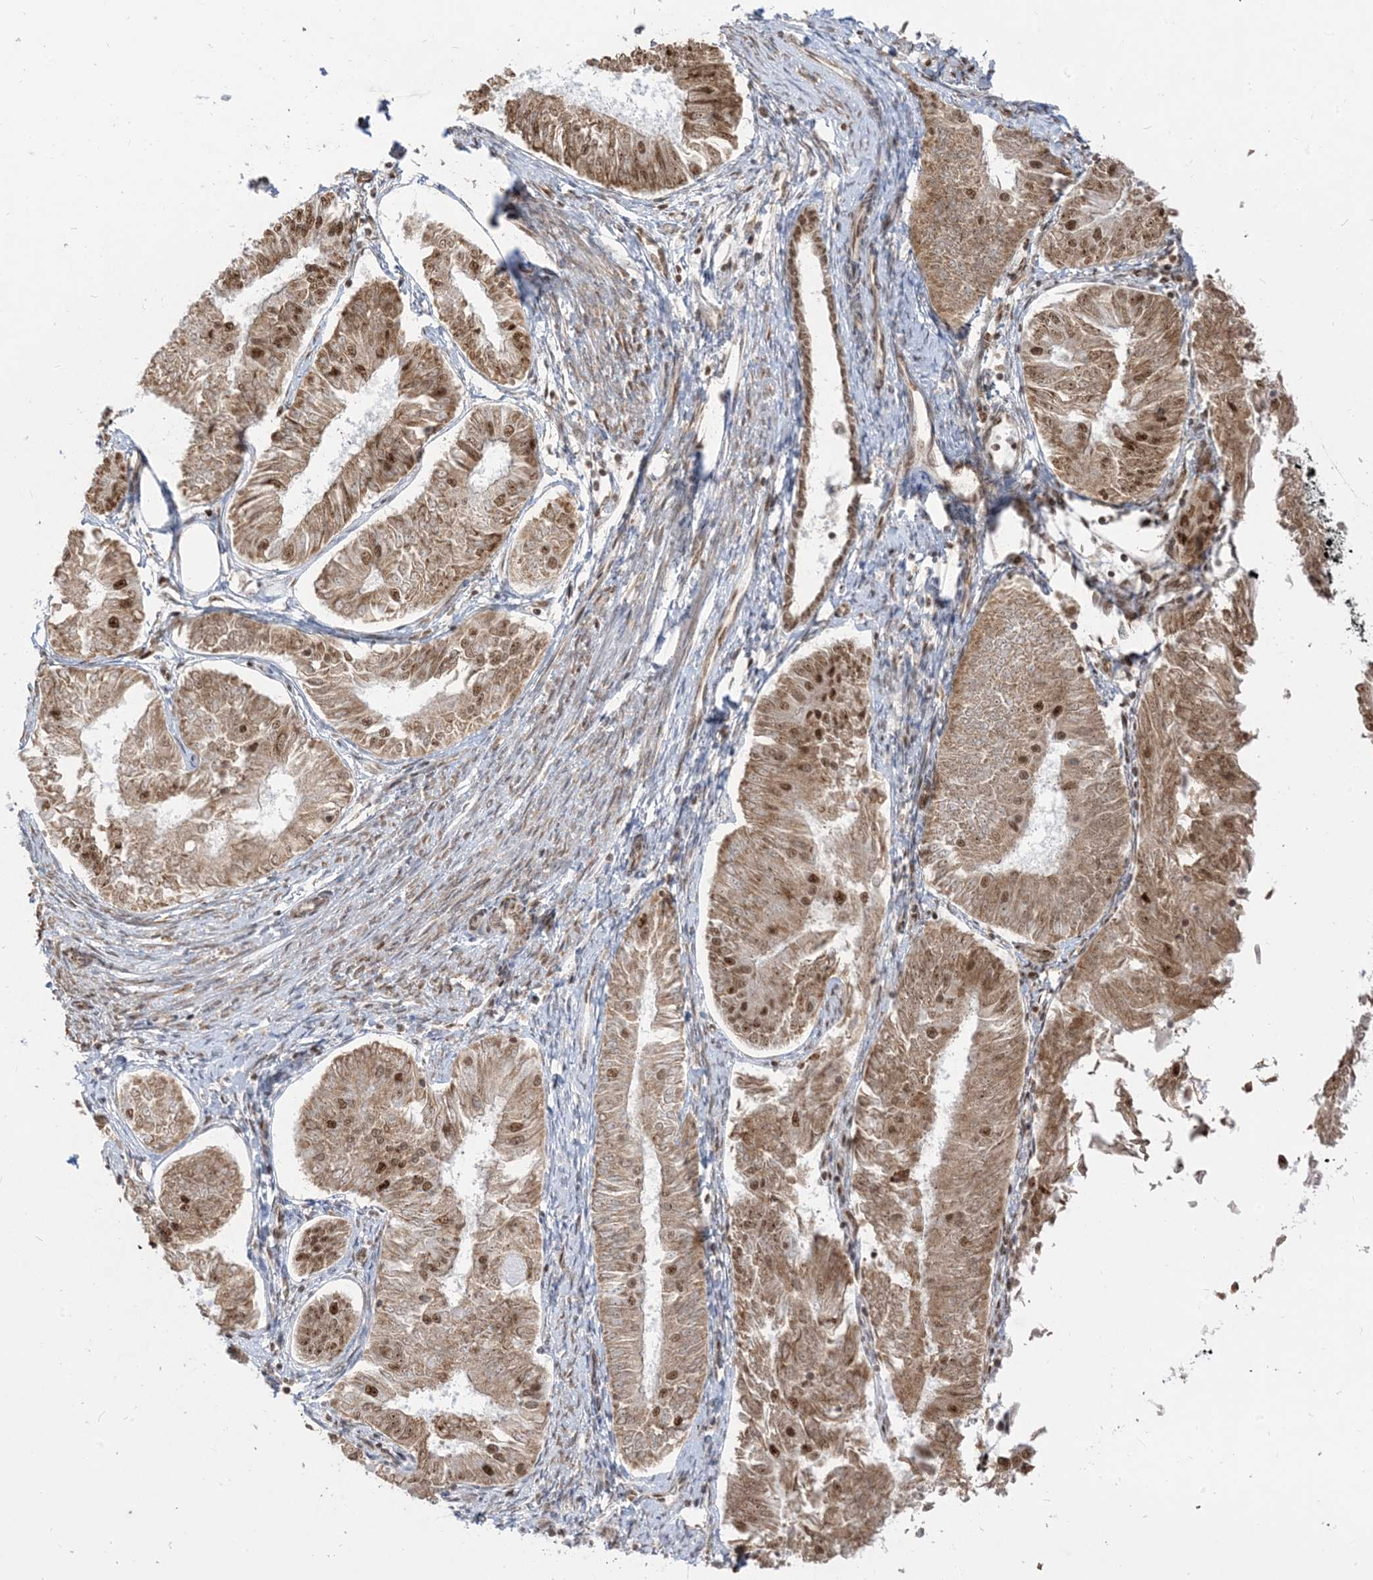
{"staining": {"intensity": "moderate", "quantity": ">75%", "location": "cytoplasmic/membranous,nuclear"}, "tissue": "endometrial cancer", "cell_type": "Tumor cells", "image_type": "cancer", "snomed": [{"axis": "morphology", "description": "Adenocarcinoma, NOS"}, {"axis": "topography", "description": "Endometrium"}], "caption": "Moderate cytoplasmic/membranous and nuclear protein staining is present in about >75% of tumor cells in endometrial adenocarcinoma.", "gene": "ARGLU1", "patient": {"sex": "female", "age": 58}}